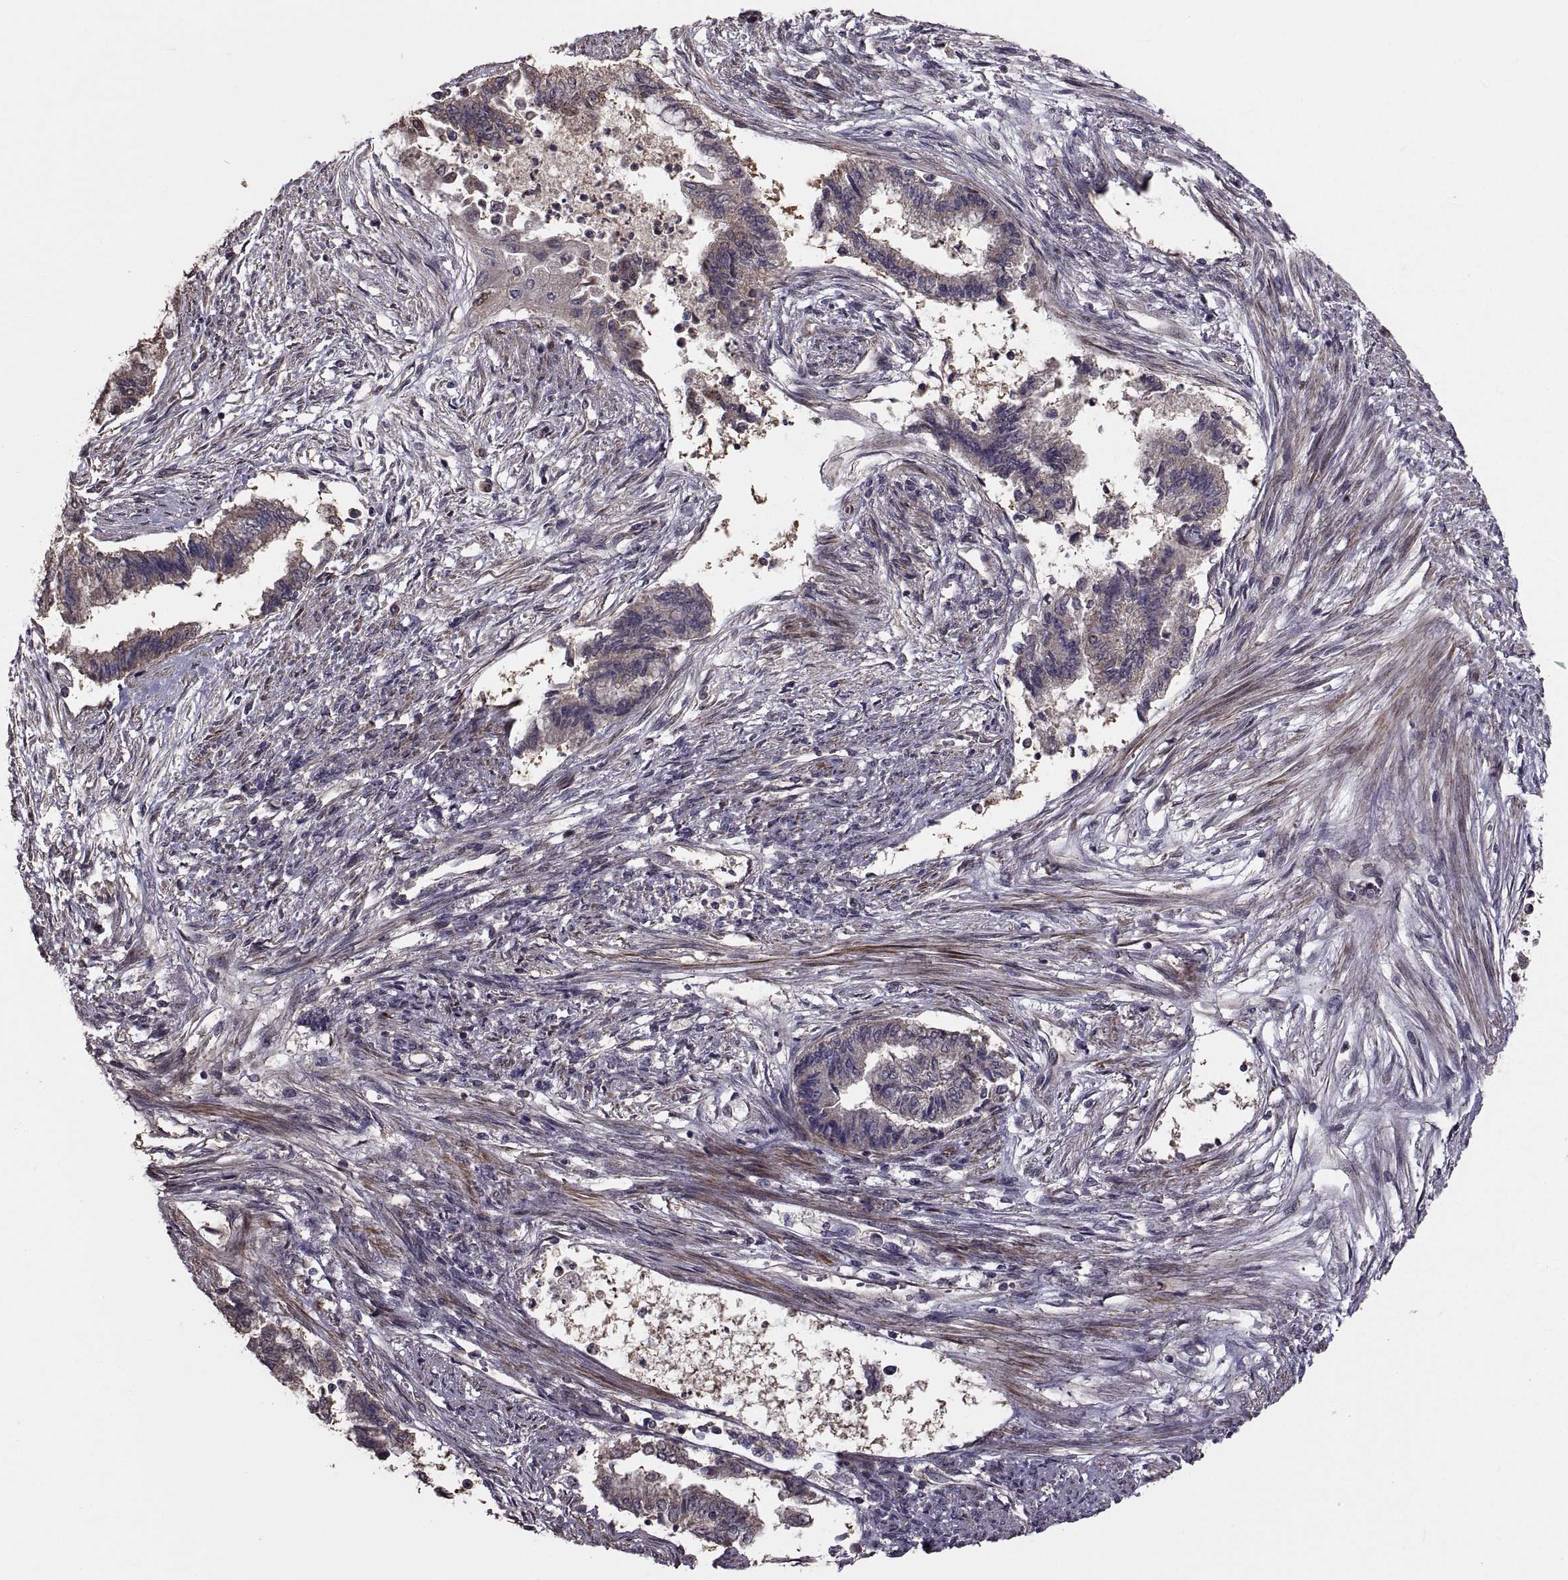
{"staining": {"intensity": "weak", "quantity": "25%-75%", "location": "cytoplasmic/membranous"}, "tissue": "endometrial cancer", "cell_type": "Tumor cells", "image_type": "cancer", "snomed": [{"axis": "morphology", "description": "Adenocarcinoma, NOS"}, {"axis": "topography", "description": "Endometrium"}], "caption": "Immunohistochemistry (IHC) staining of adenocarcinoma (endometrial), which demonstrates low levels of weak cytoplasmic/membranous staining in about 25%-75% of tumor cells indicating weak cytoplasmic/membranous protein expression. The staining was performed using DAB (3,3'-diaminobenzidine) (brown) for protein detection and nuclei were counterstained in hematoxylin (blue).", "gene": "PMM2", "patient": {"sex": "female", "age": 65}}